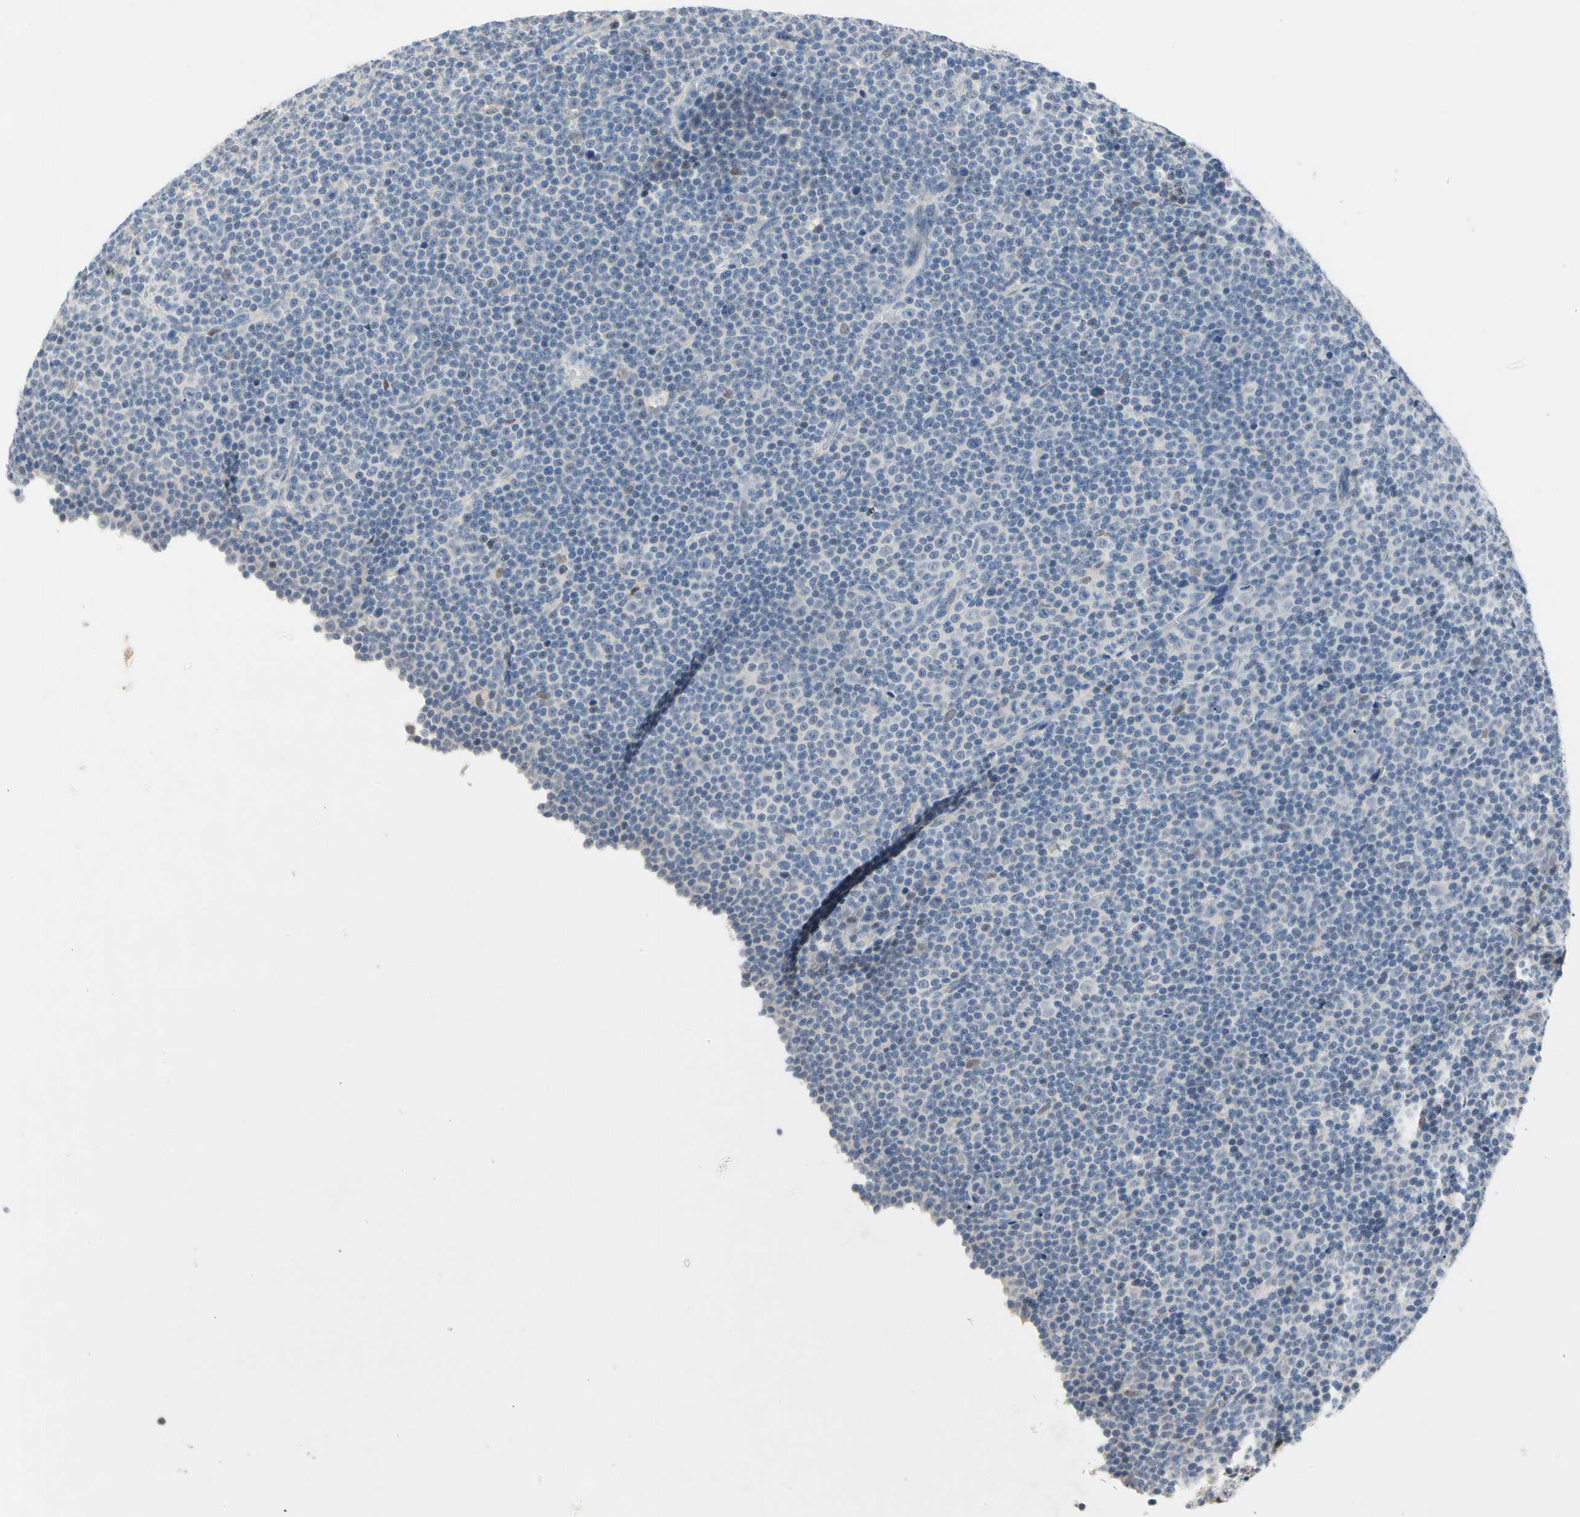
{"staining": {"intensity": "negative", "quantity": "none", "location": "none"}, "tissue": "lymphoma", "cell_type": "Tumor cells", "image_type": "cancer", "snomed": [{"axis": "morphology", "description": "Malignant lymphoma, non-Hodgkin's type, Low grade"}, {"axis": "topography", "description": "Lymph node"}], "caption": "IHC image of lymphoma stained for a protein (brown), which shows no expression in tumor cells.", "gene": "ECRG4", "patient": {"sex": "female", "age": 67}}